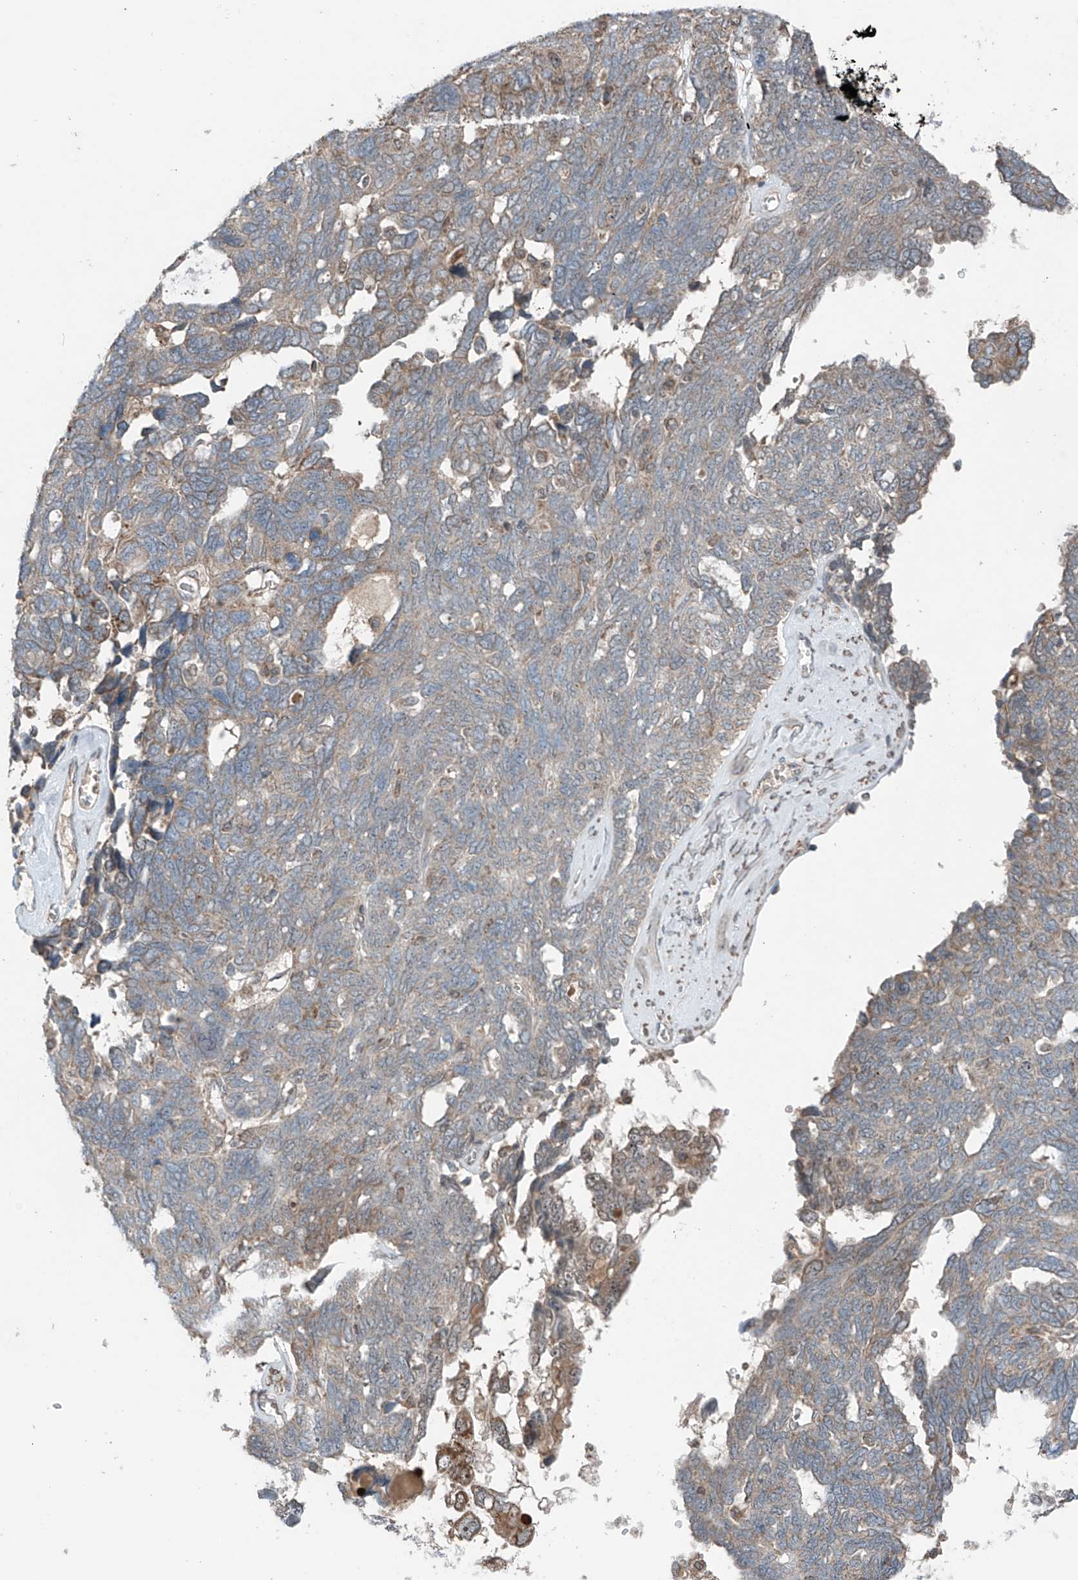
{"staining": {"intensity": "weak", "quantity": "<25%", "location": "cytoplasmic/membranous"}, "tissue": "ovarian cancer", "cell_type": "Tumor cells", "image_type": "cancer", "snomed": [{"axis": "morphology", "description": "Cystadenocarcinoma, serous, NOS"}, {"axis": "topography", "description": "Ovary"}], "caption": "Micrograph shows no significant protein positivity in tumor cells of ovarian cancer (serous cystadenocarcinoma).", "gene": "SAMD3", "patient": {"sex": "female", "age": 79}}